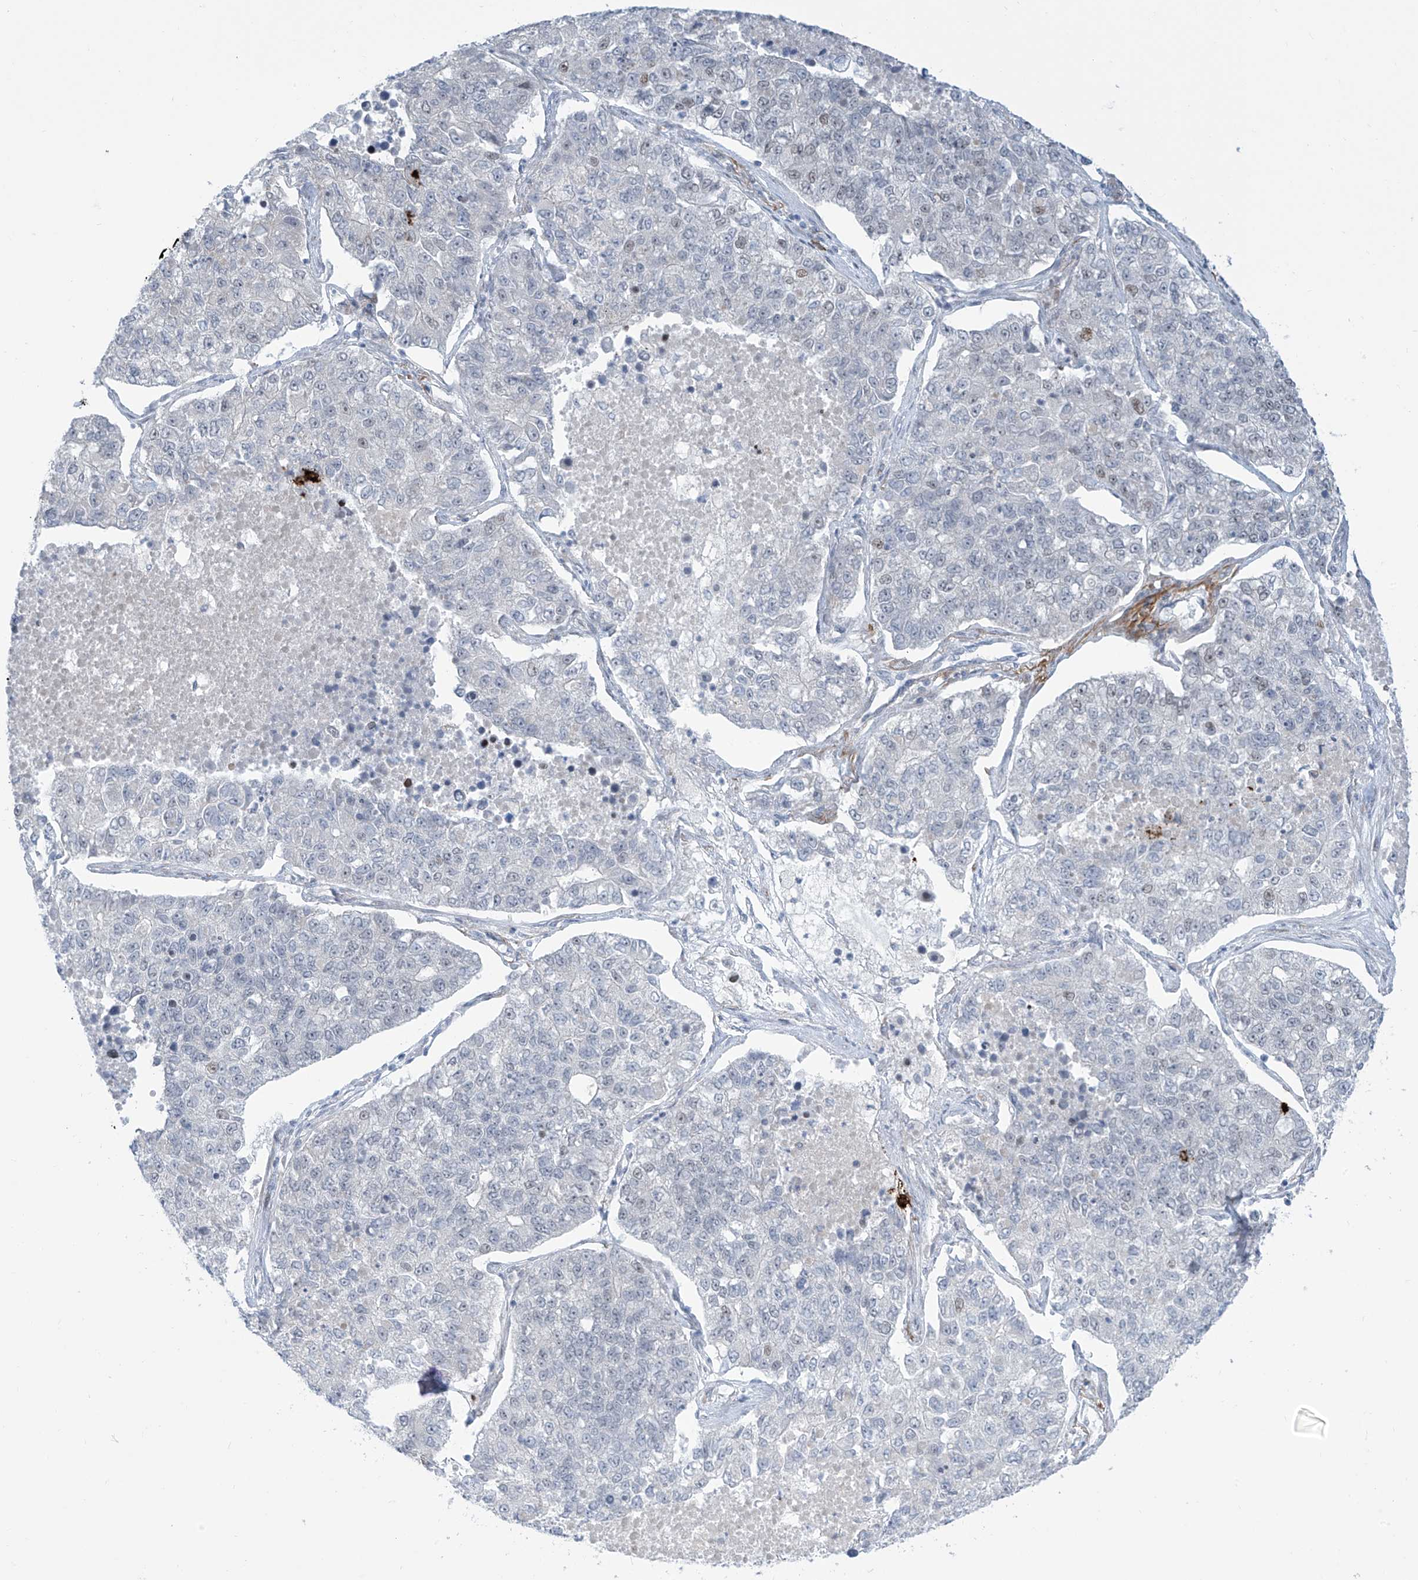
{"staining": {"intensity": "negative", "quantity": "none", "location": "none"}, "tissue": "lung cancer", "cell_type": "Tumor cells", "image_type": "cancer", "snomed": [{"axis": "morphology", "description": "Adenocarcinoma, NOS"}, {"axis": "topography", "description": "Lung"}], "caption": "This is an immunohistochemistry histopathology image of human lung cancer (adenocarcinoma). There is no expression in tumor cells.", "gene": "LIN9", "patient": {"sex": "male", "age": 49}}